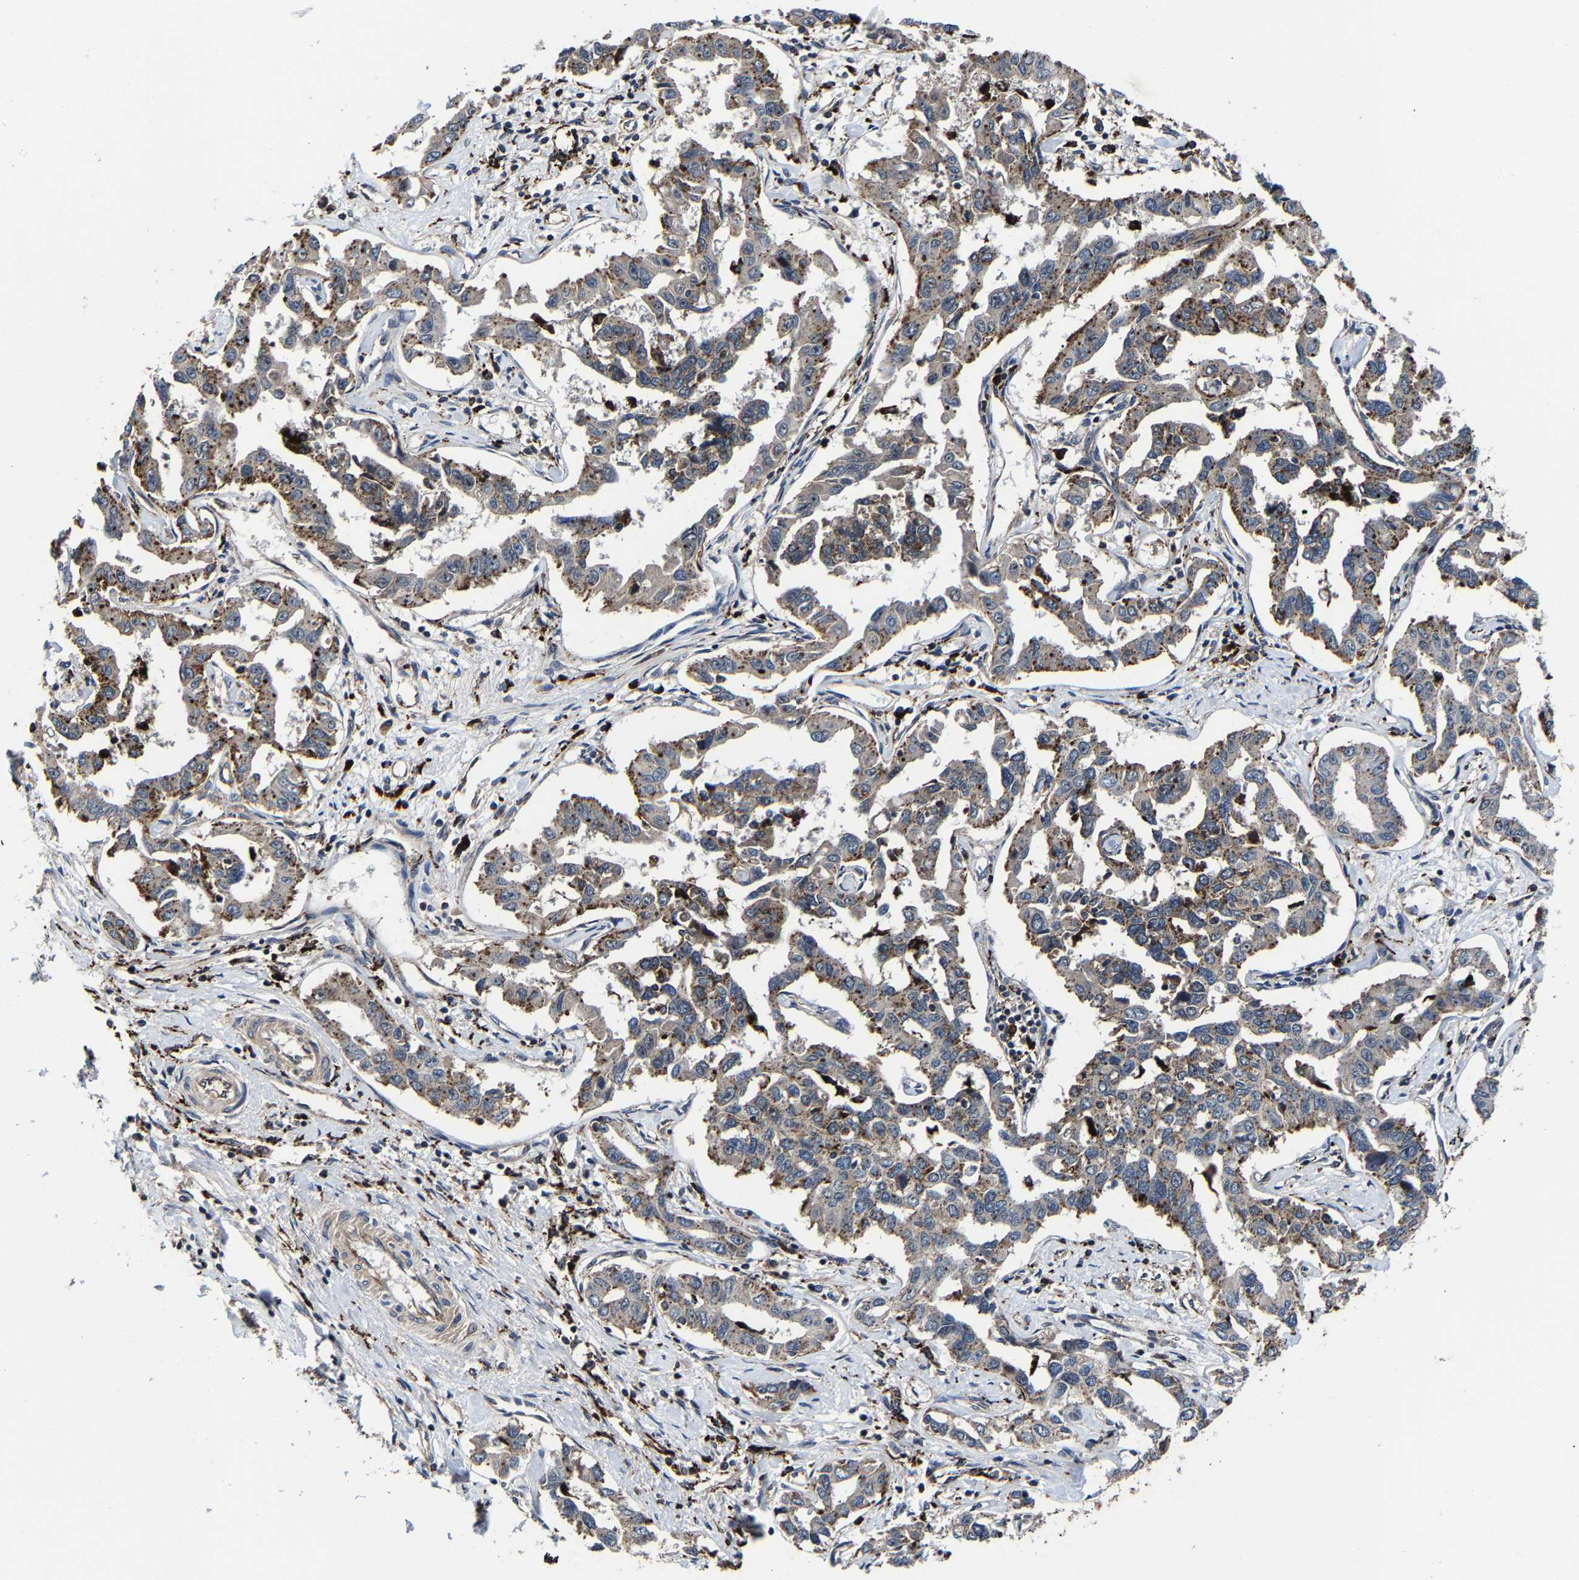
{"staining": {"intensity": "weak", "quantity": ">75%", "location": "cytoplasmic/membranous"}, "tissue": "liver cancer", "cell_type": "Tumor cells", "image_type": "cancer", "snomed": [{"axis": "morphology", "description": "Cholangiocarcinoma"}, {"axis": "topography", "description": "Liver"}], "caption": "Protein staining displays weak cytoplasmic/membranous expression in approximately >75% of tumor cells in liver cancer (cholangiocarcinoma).", "gene": "ZCCHC7", "patient": {"sex": "male", "age": 59}}